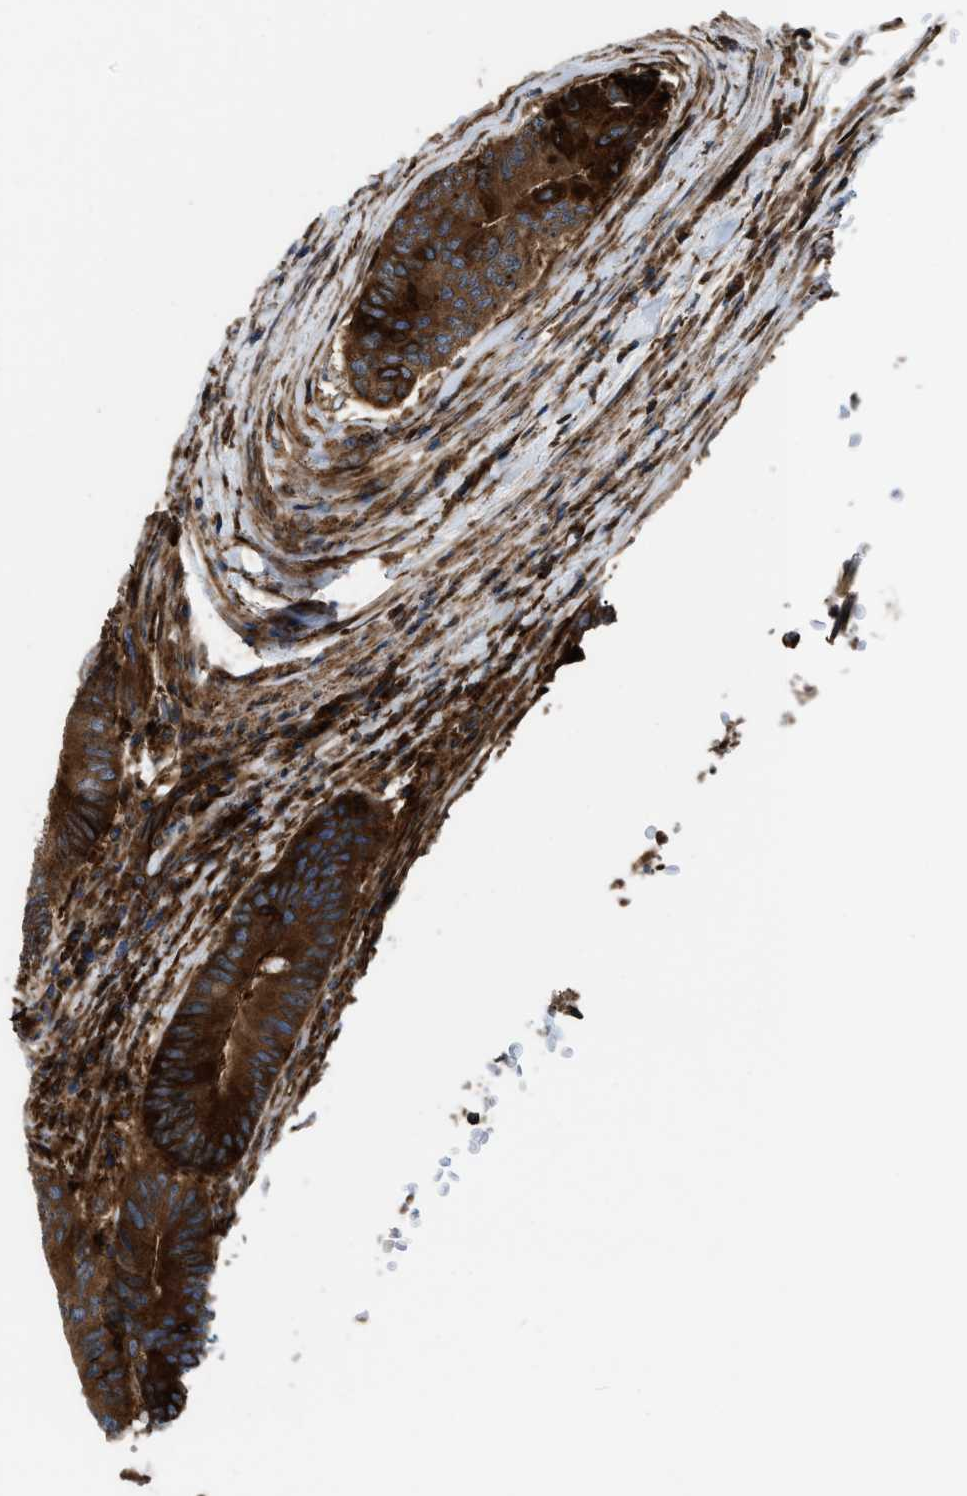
{"staining": {"intensity": "strong", "quantity": ">75%", "location": "cytoplasmic/membranous"}, "tissue": "colorectal cancer", "cell_type": "Tumor cells", "image_type": "cancer", "snomed": [{"axis": "morphology", "description": "Adenocarcinoma, NOS"}, {"axis": "topography", "description": "Colon"}], "caption": "Immunohistochemical staining of human colorectal cancer (adenocarcinoma) demonstrates strong cytoplasmic/membranous protein staining in approximately >75% of tumor cells. (IHC, brightfield microscopy, high magnification).", "gene": "EGLN1", "patient": {"sex": "male", "age": 71}}